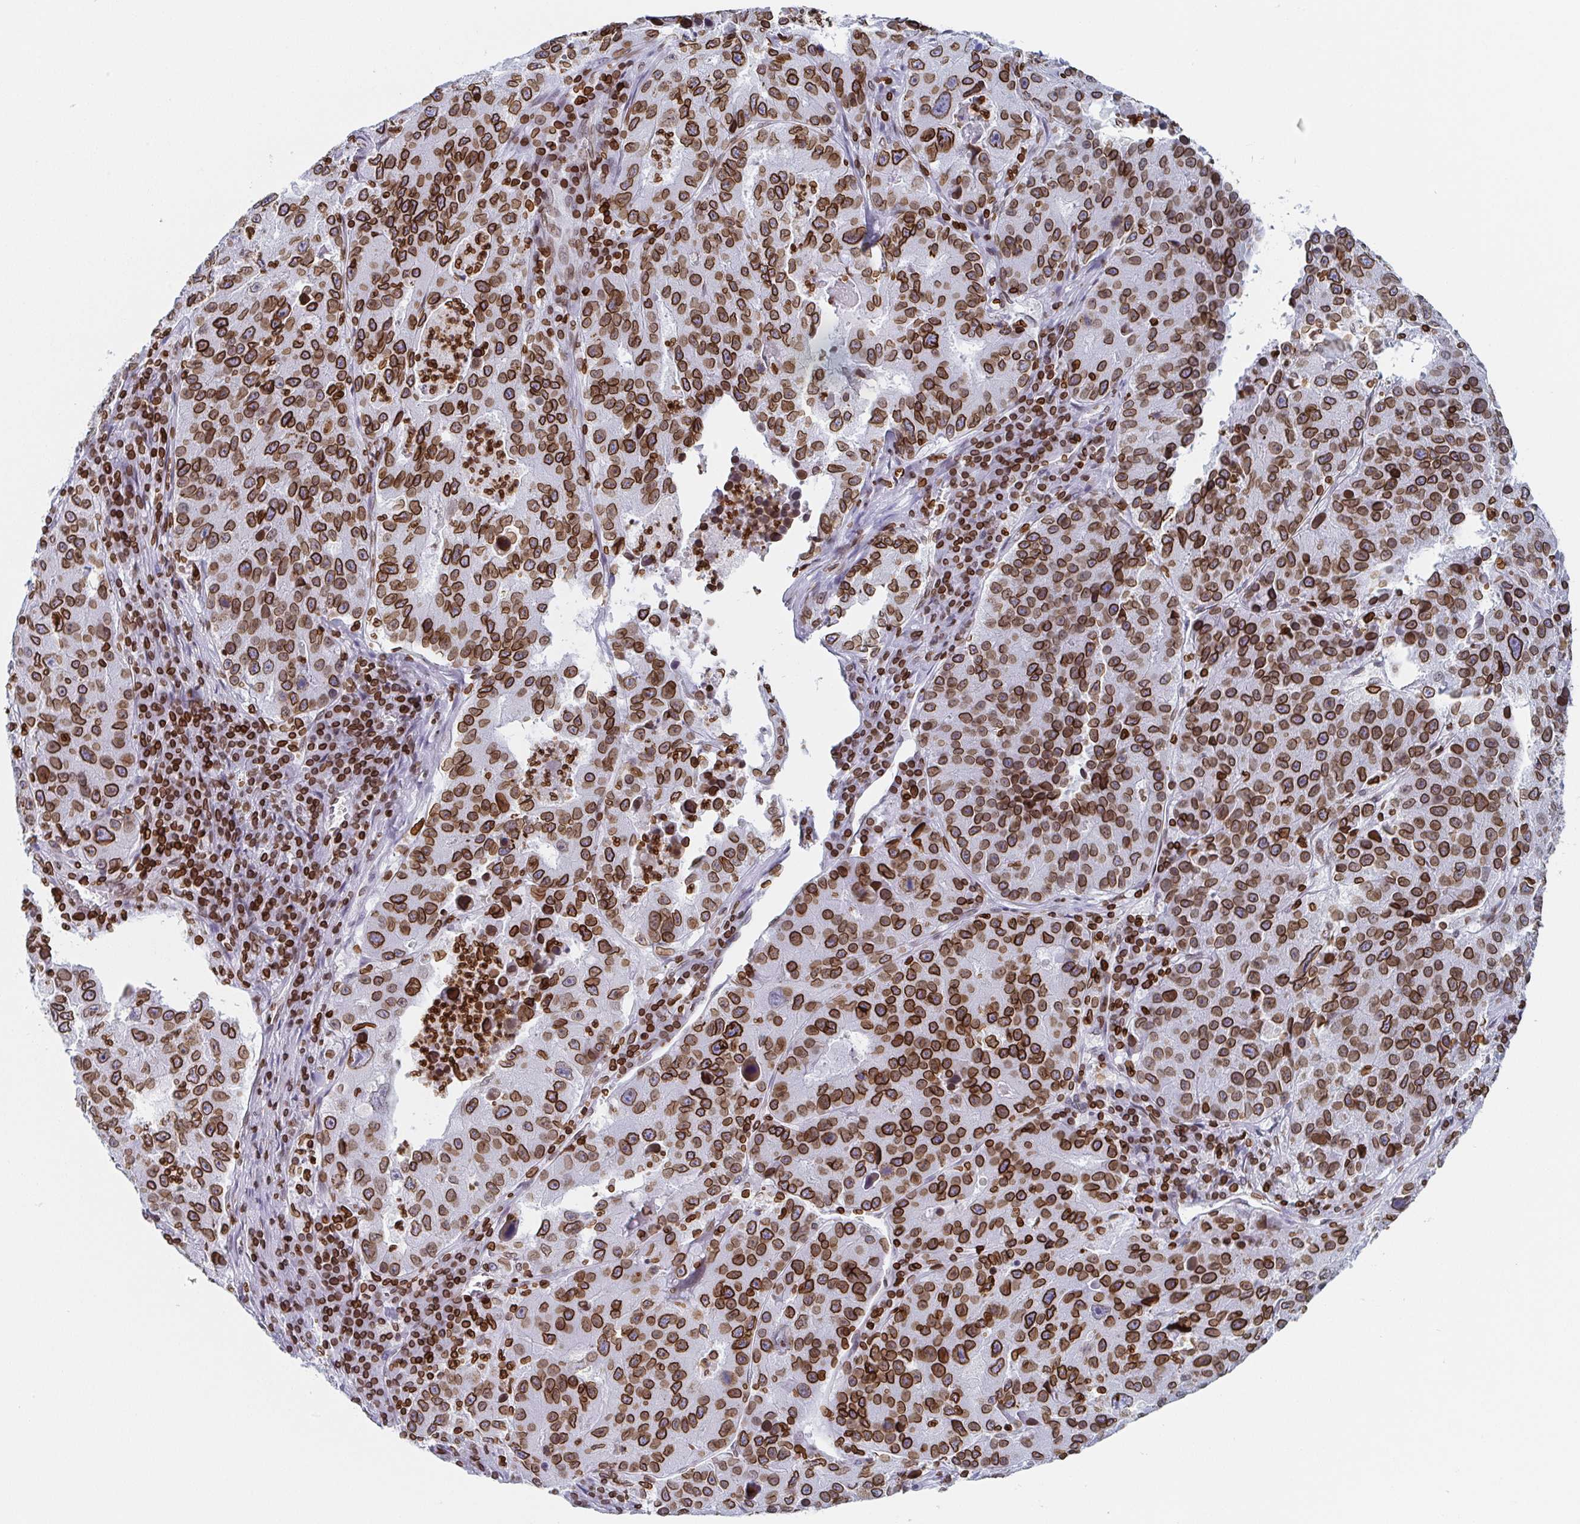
{"staining": {"intensity": "strong", "quantity": ">75%", "location": "cytoplasmic/membranous,nuclear"}, "tissue": "stomach cancer", "cell_type": "Tumor cells", "image_type": "cancer", "snomed": [{"axis": "morphology", "description": "Adenocarcinoma, NOS"}, {"axis": "topography", "description": "Stomach"}], "caption": "Stomach cancer (adenocarcinoma) tissue exhibits strong cytoplasmic/membranous and nuclear staining in about >75% of tumor cells, visualized by immunohistochemistry. The staining was performed using DAB to visualize the protein expression in brown, while the nuclei were stained in blue with hematoxylin (Magnification: 20x).", "gene": "BTBD7", "patient": {"sex": "male", "age": 71}}